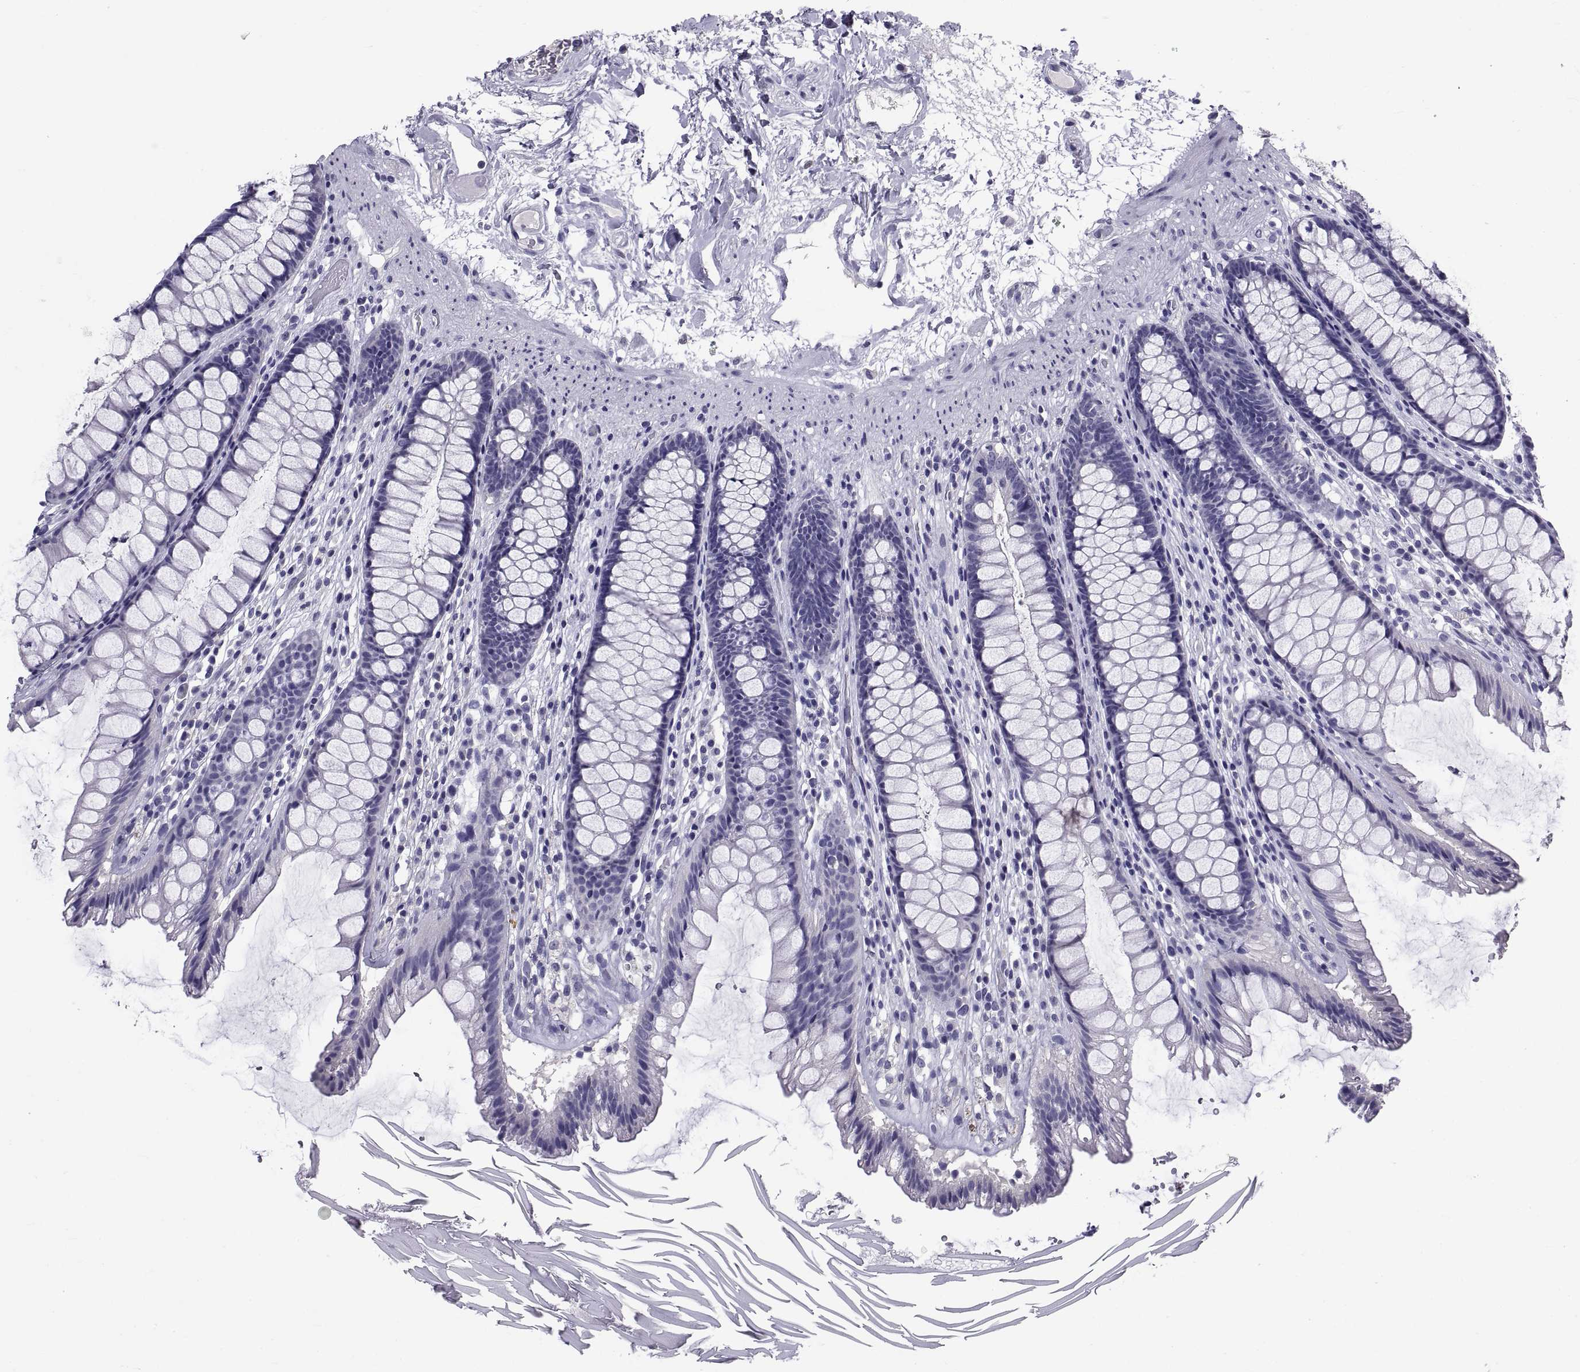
{"staining": {"intensity": "negative", "quantity": "none", "location": "none"}, "tissue": "rectum", "cell_type": "Glandular cells", "image_type": "normal", "snomed": [{"axis": "morphology", "description": "Normal tissue, NOS"}, {"axis": "topography", "description": "Rectum"}], "caption": "Photomicrograph shows no protein expression in glandular cells of unremarkable rectum.", "gene": "TGFBR3L", "patient": {"sex": "male", "age": 72}}